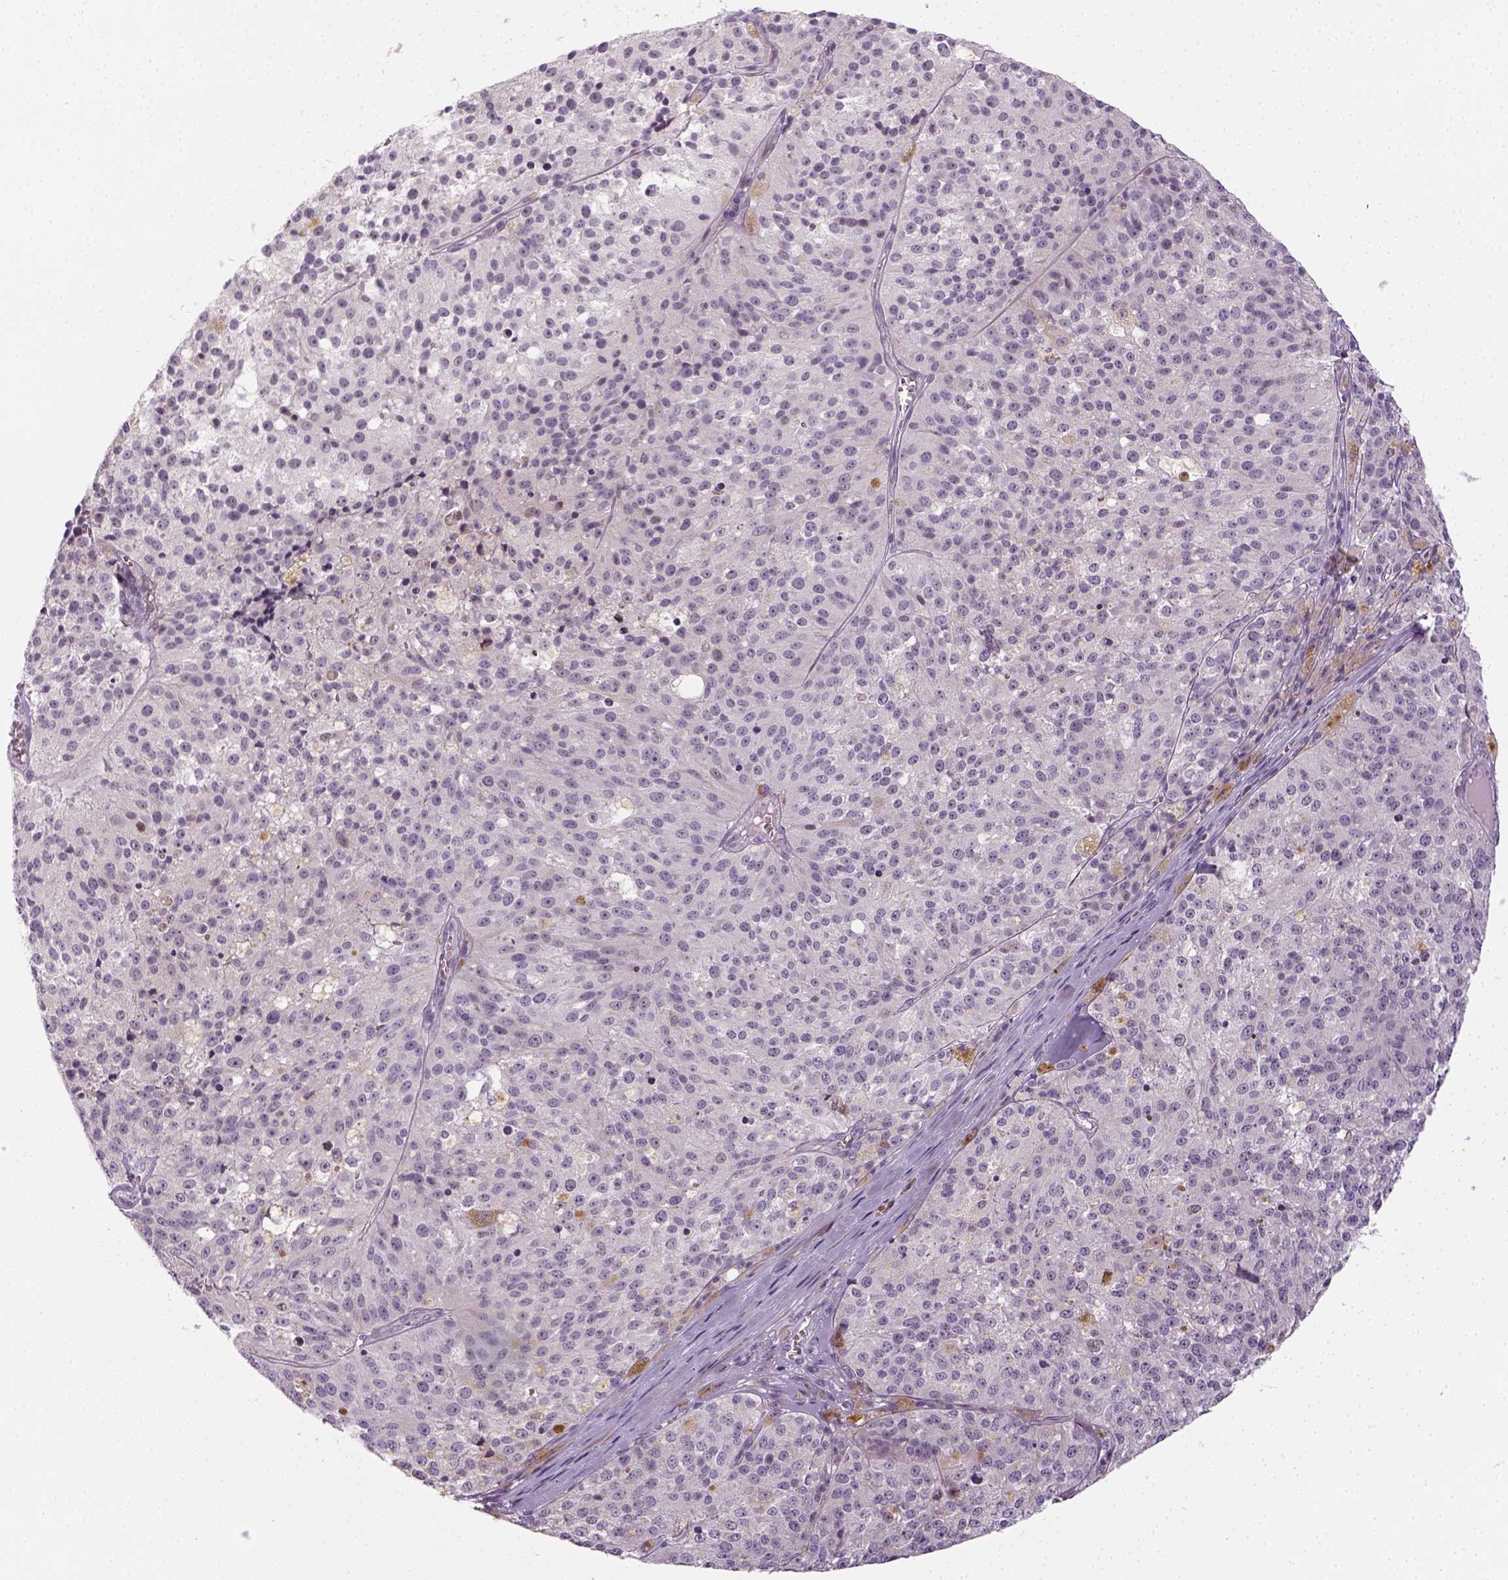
{"staining": {"intensity": "negative", "quantity": "none", "location": "none"}, "tissue": "melanoma", "cell_type": "Tumor cells", "image_type": "cancer", "snomed": [{"axis": "morphology", "description": "Malignant melanoma, Metastatic site"}, {"axis": "topography", "description": "Lymph node"}], "caption": "Immunohistochemistry (IHC) of human malignant melanoma (metastatic site) displays no positivity in tumor cells.", "gene": "MAGEB3", "patient": {"sex": "female", "age": 64}}